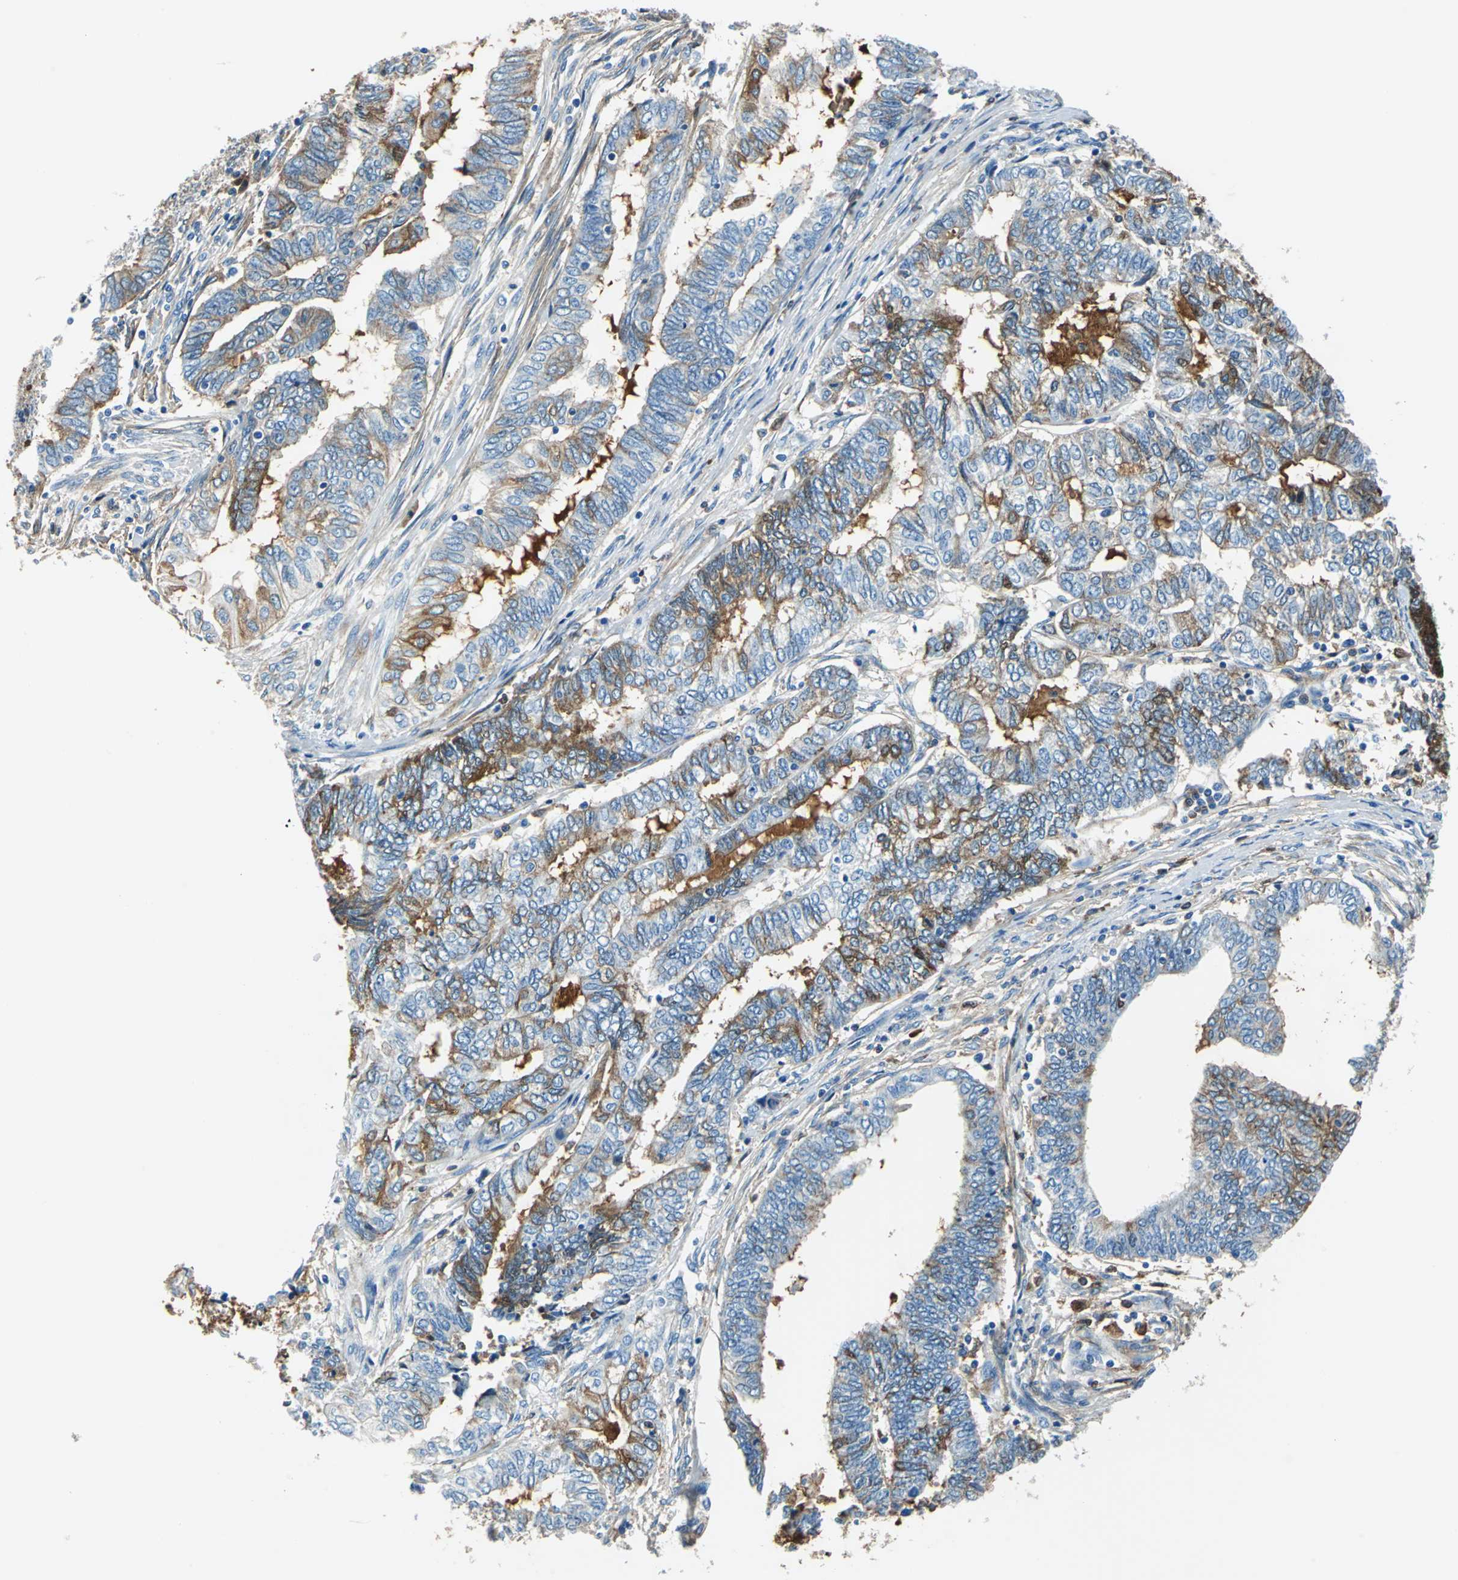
{"staining": {"intensity": "moderate", "quantity": "25%-75%", "location": "cytoplasmic/membranous"}, "tissue": "endometrial cancer", "cell_type": "Tumor cells", "image_type": "cancer", "snomed": [{"axis": "morphology", "description": "Adenocarcinoma, NOS"}, {"axis": "topography", "description": "Uterus"}, {"axis": "topography", "description": "Endometrium"}], "caption": "The immunohistochemical stain labels moderate cytoplasmic/membranous expression in tumor cells of endometrial adenocarcinoma tissue. (Brightfield microscopy of DAB IHC at high magnification).", "gene": "ALB", "patient": {"sex": "female", "age": 70}}